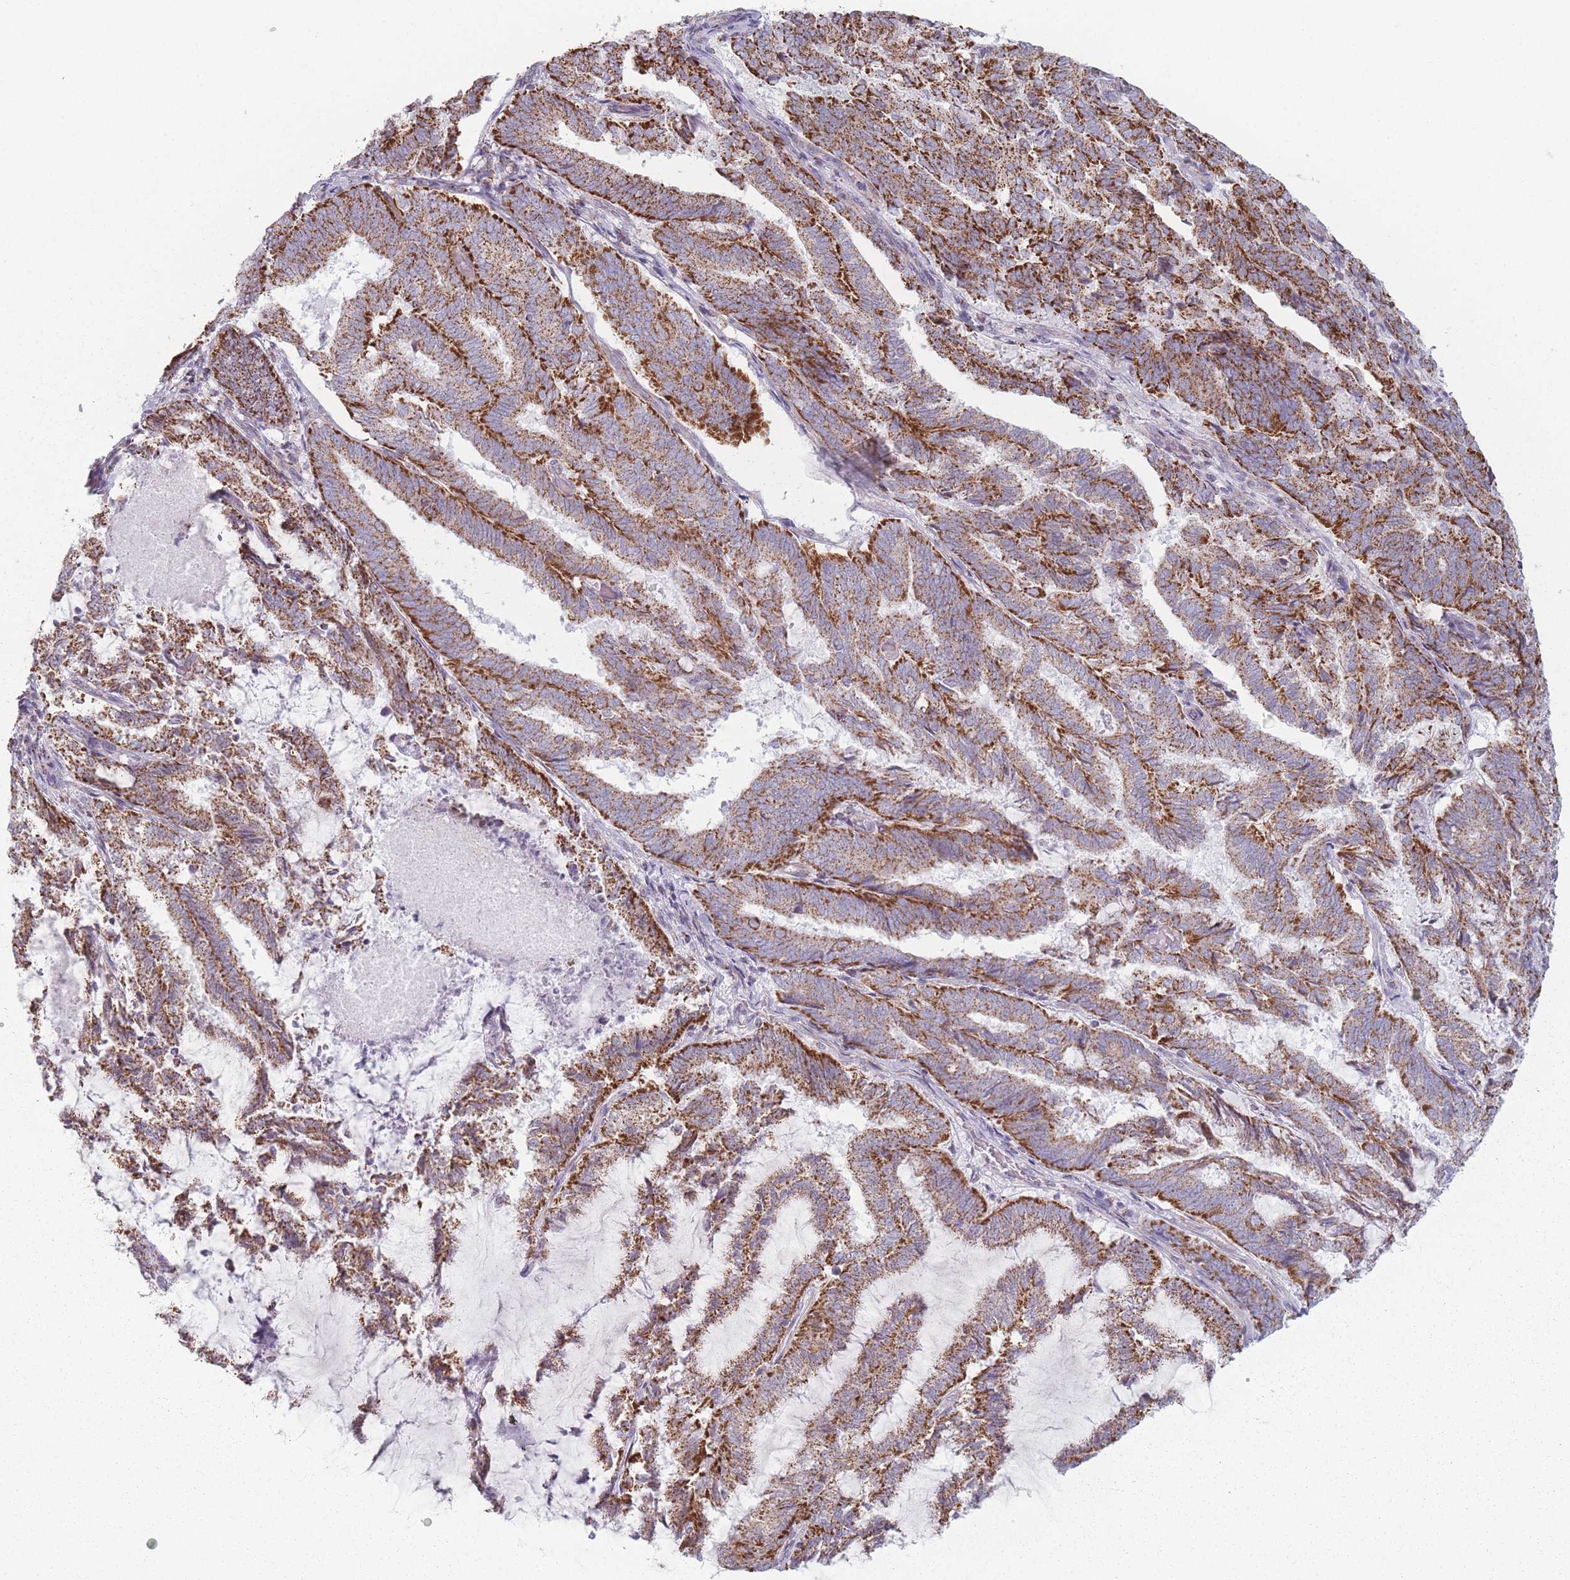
{"staining": {"intensity": "strong", "quantity": ">75%", "location": "cytoplasmic/membranous"}, "tissue": "endometrial cancer", "cell_type": "Tumor cells", "image_type": "cancer", "snomed": [{"axis": "morphology", "description": "Adenocarcinoma, NOS"}, {"axis": "topography", "description": "Endometrium"}], "caption": "Immunohistochemical staining of endometrial cancer (adenocarcinoma) exhibits high levels of strong cytoplasmic/membranous protein staining in about >75% of tumor cells. The staining was performed using DAB, with brown indicating positive protein expression. Nuclei are stained blue with hematoxylin.", "gene": "DCHS1", "patient": {"sex": "female", "age": 80}}